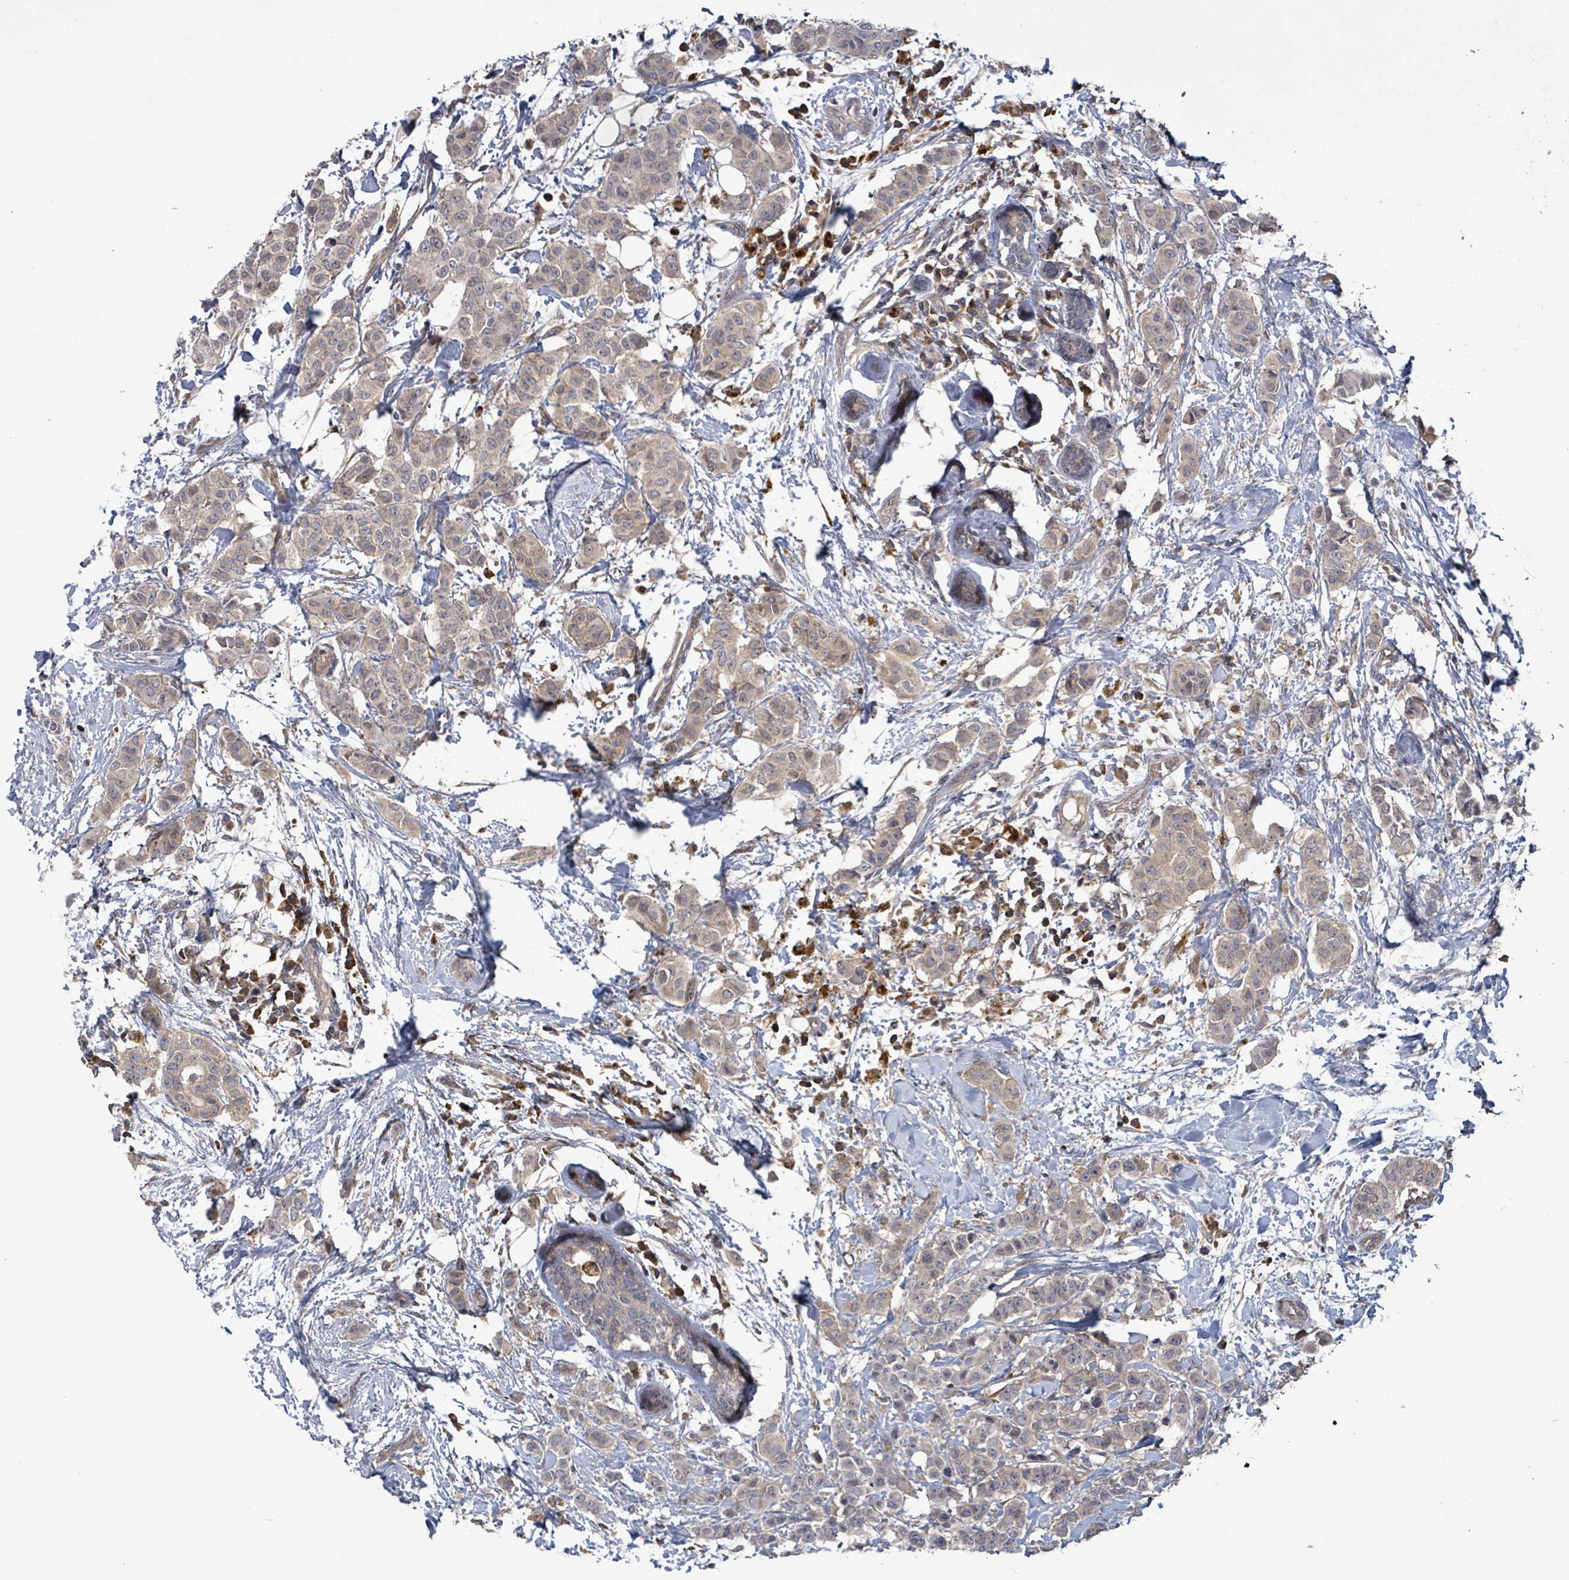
{"staining": {"intensity": "weak", "quantity": ">75%", "location": "cytoplasmic/membranous"}, "tissue": "breast cancer", "cell_type": "Tumor cells", "image_type": "cancer", "snomed": [{"axis": "morphology", "description": "Duct carcinoma"}, {"axis": "topography", "description": "Breast"}], "caption": "Protein staining of intraductal carcinoma (breast) tissue shows weak cytoplasmic/membranous staining in about >75% of tumor cells.", "gene": "SERPINE3", "patient": {"sex": "female", "age": 40}}